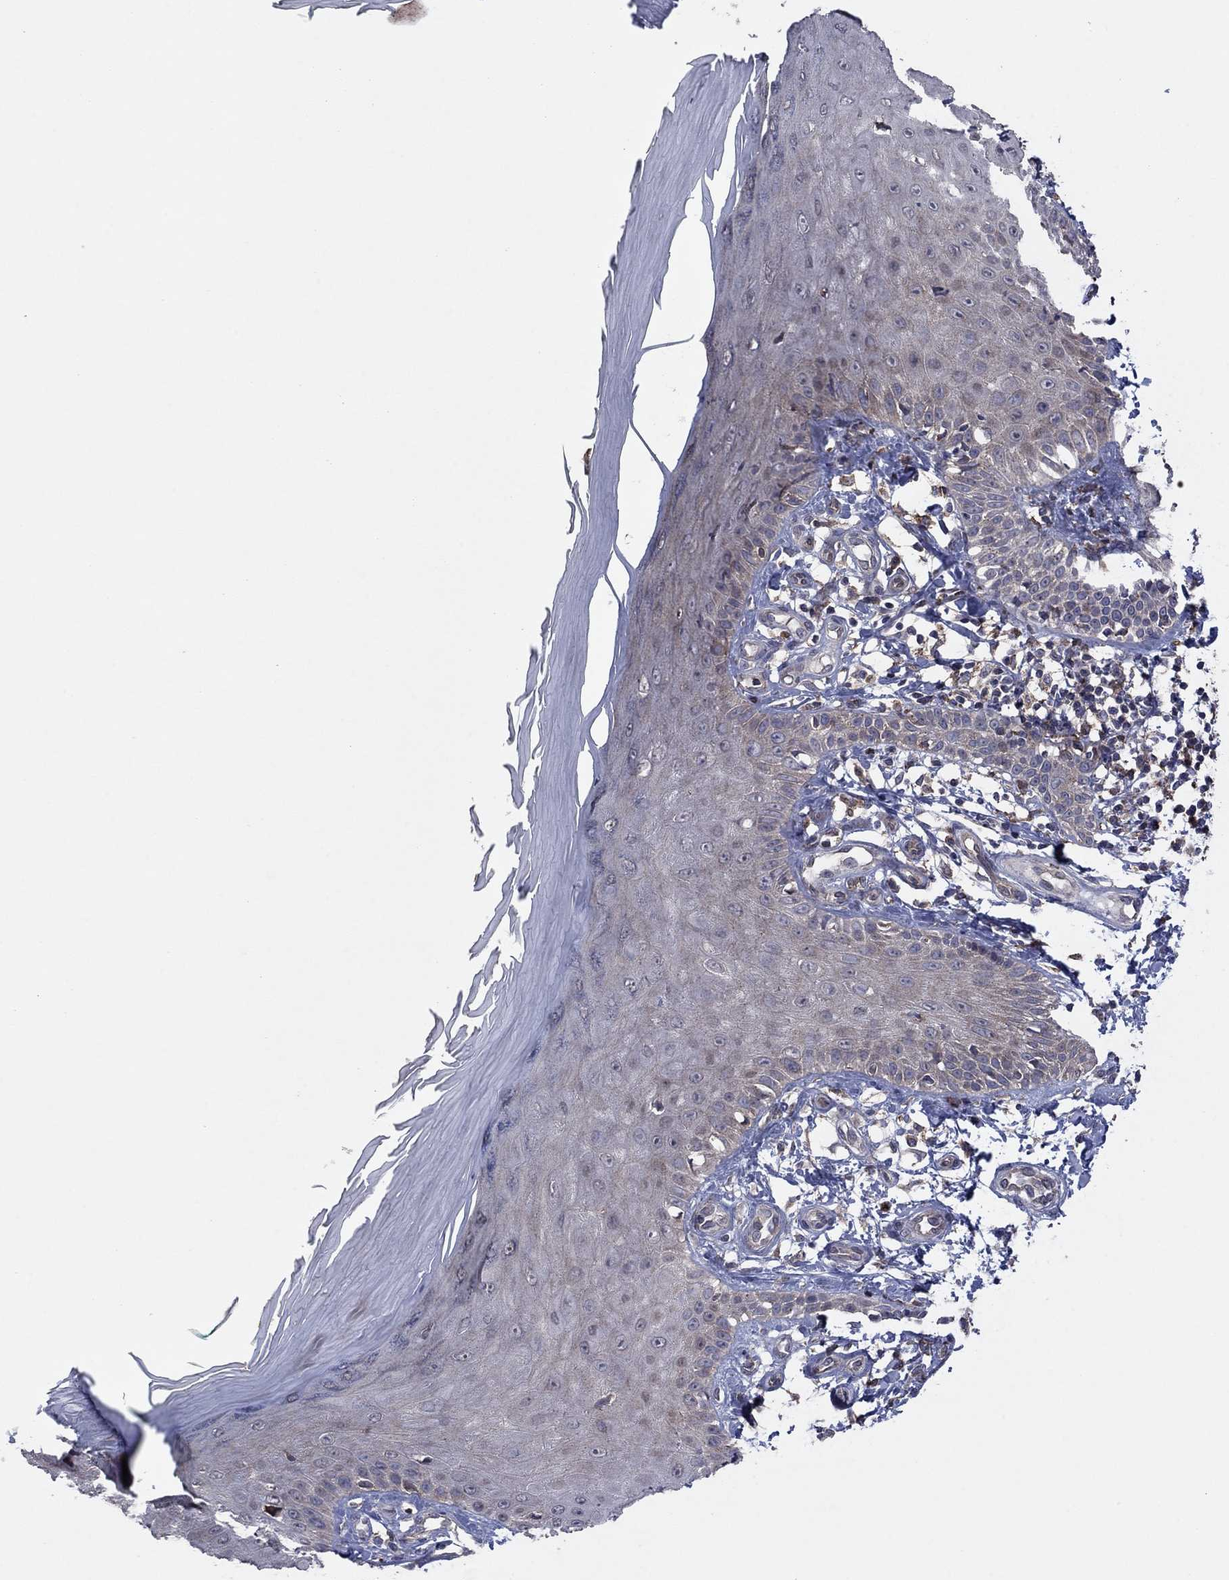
{"staining": {"intensity": "negative", "quantity": "none", "location": "none"}, "tissue": "skin", "cell_type": "Fibroblasts", "image_type": "normal", "snomed": [{"axis": "morphology", "description": "Normal tissue, NOS"}, {"axis": "morphology", "description": "Inflammation, NOS"}, {"axis": "morphology", "description": "Fibrosis, NOS"}, {"axis": "topography", "description": "Skin"}], "caption": "Immunohistochemical staining of benign skin reveals no significant expression in fibroblasts. (Stains: DAB (3,3'-diaminobenzidine) immunohistochemistry (IHC) with hematoxylin counter stain, Microscopy: brightfield microscopy at high magnification).", "gene": "MEA1", "patient": {"sex": "male", "age": 71}}